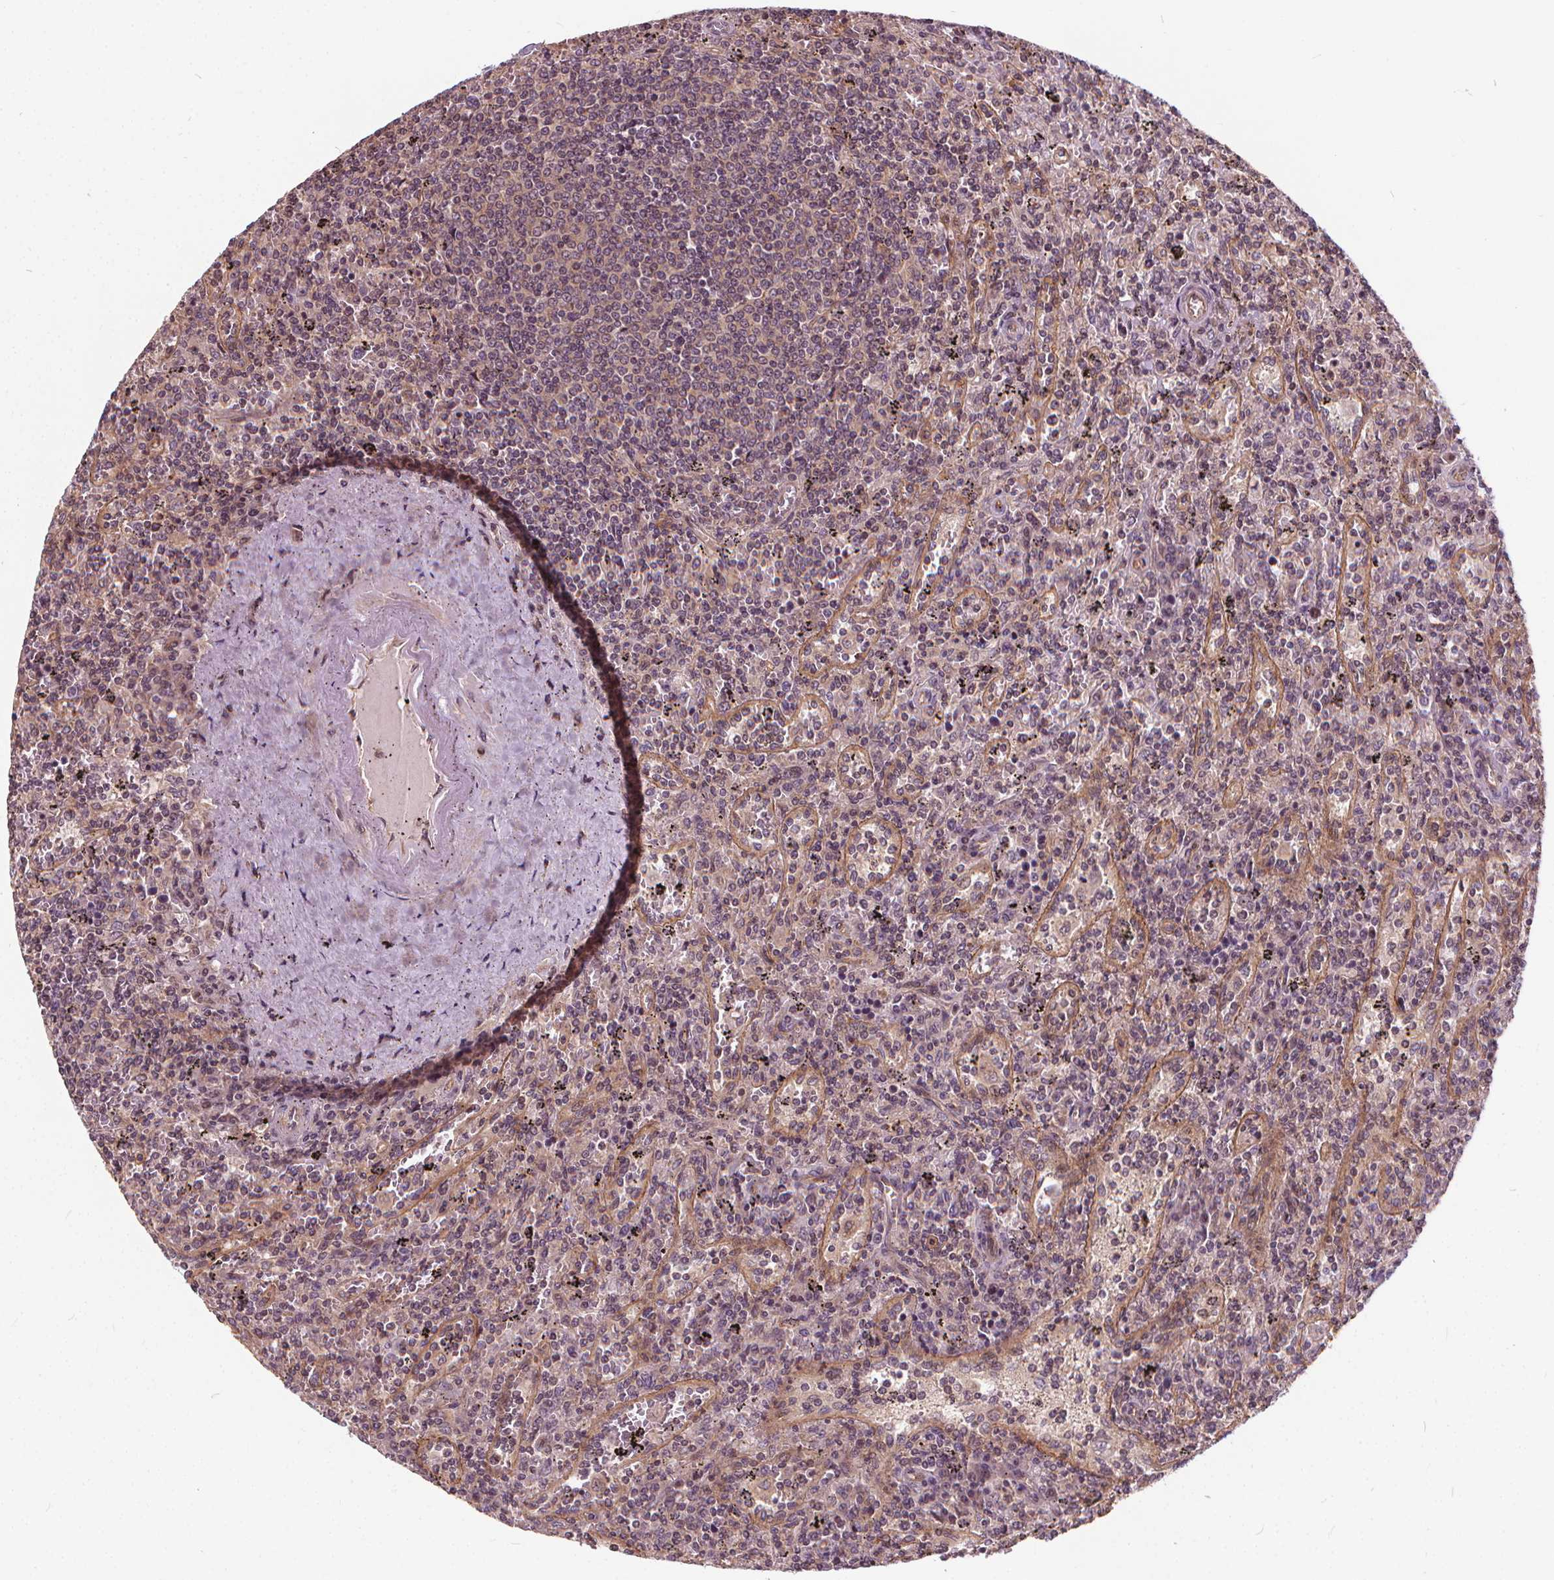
{"staining": {"intensity": "negative", "quantity": "none", "location": "none"}, "tissue": "lymphoma", "cell_type": "Tumor cells", "image_type": "cancer", "snomed": [{"axis": "morphology", "description": "Malignant lymphoma, non-Hodgkin's type, Low grade"}, {"axis": "topography", "description": "Spleen"}], "caption": "Tumor cells show no significant protein positivity in malignant lymphoma, non-Hodgkin's type (low-grade).", "gene": "INPP5E", "patient": {"sex": "male", "age": 62}}